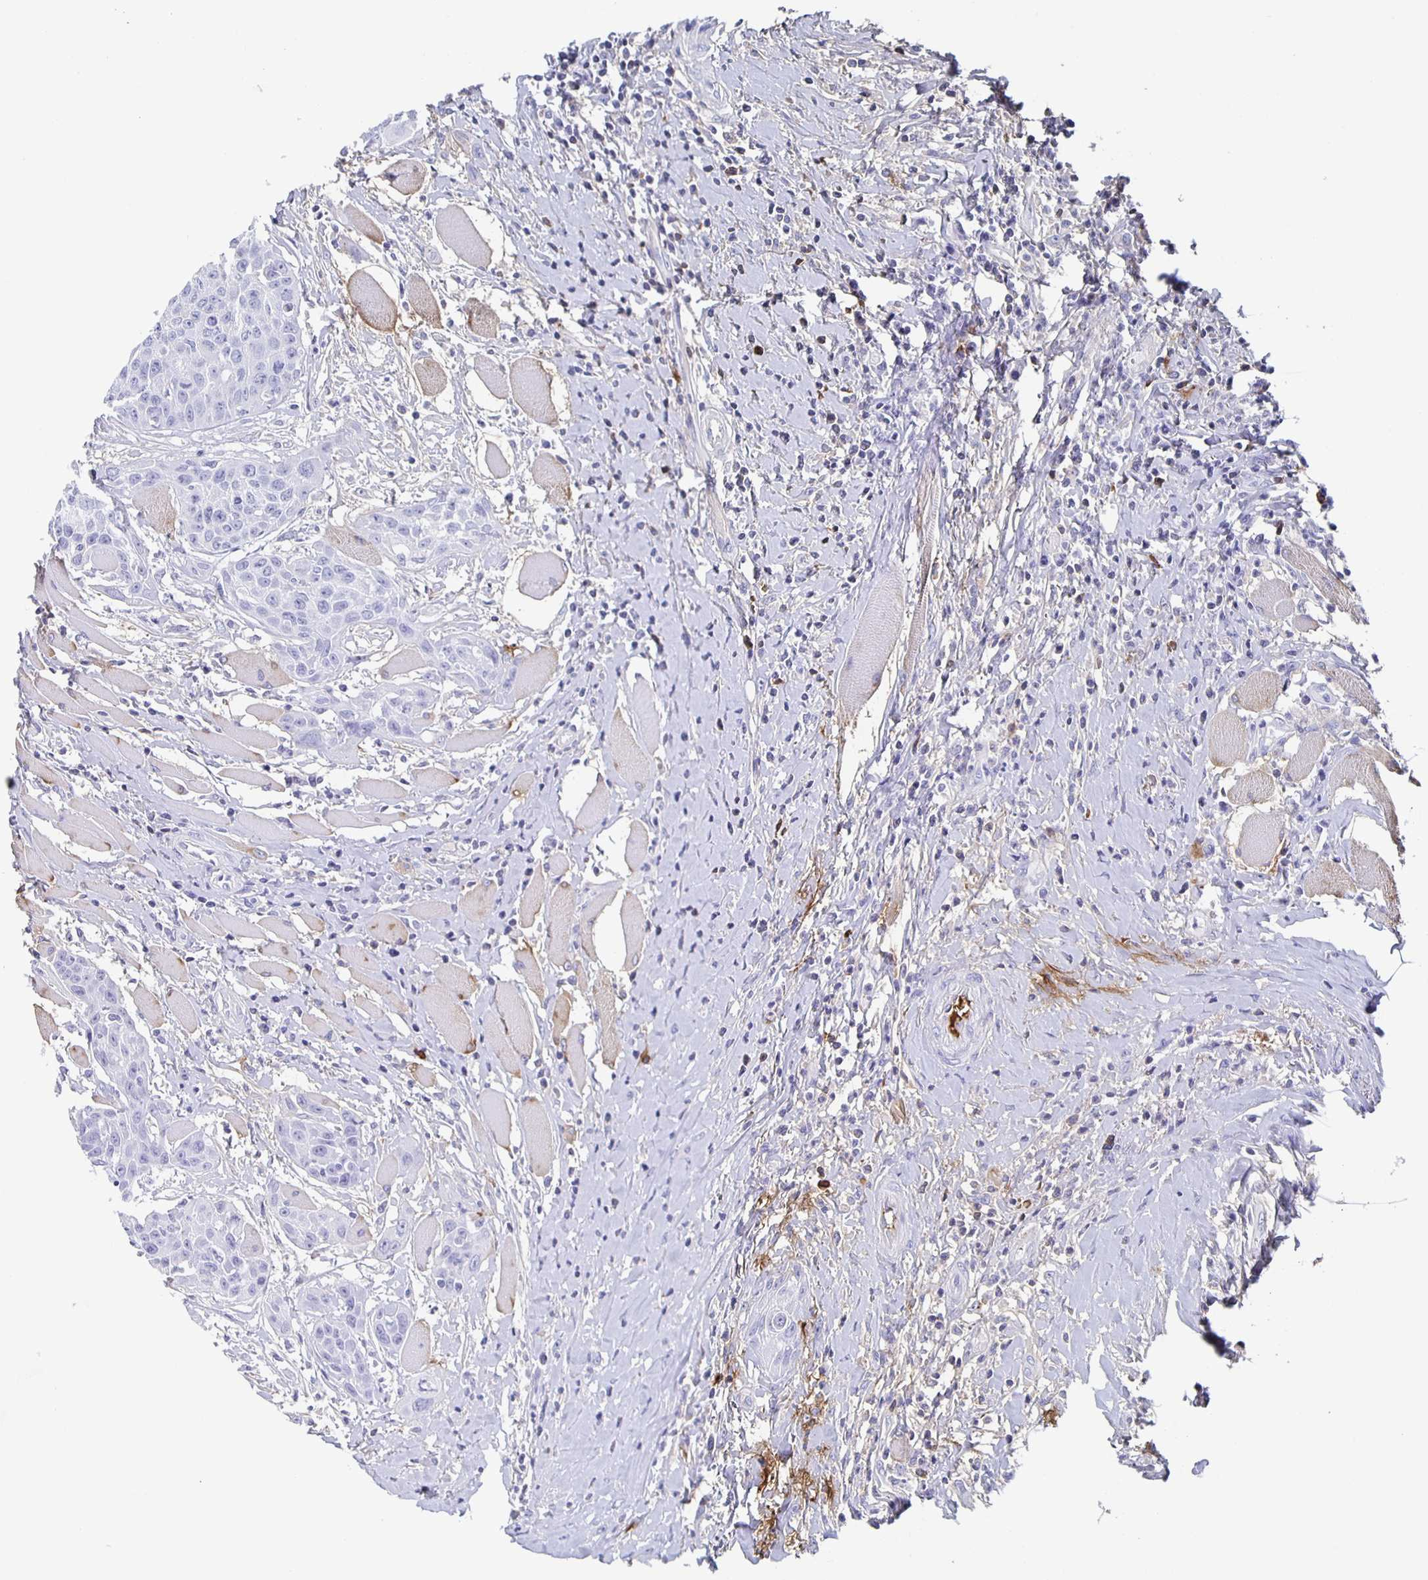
{"staining": {"intensity": "negative", "quantity": "none", "location": "none"}, "tissue": "head and neck cancer", "cell_type": "Tumor cells", "image_type": "cancer", "snomed": [{"axis": "morphology", "description": "Squamous cell carcinoma, NOS"}, {"axis": "topography", "description": "Head-Neck"}], "caption": "Immunohistochemistry (IHC) of head and neck cancer (squamous cell carcinoma) exhibits no expression in tumor cells.", "gene": "FGA", "patient": {"sex": "female", "age": 73}}